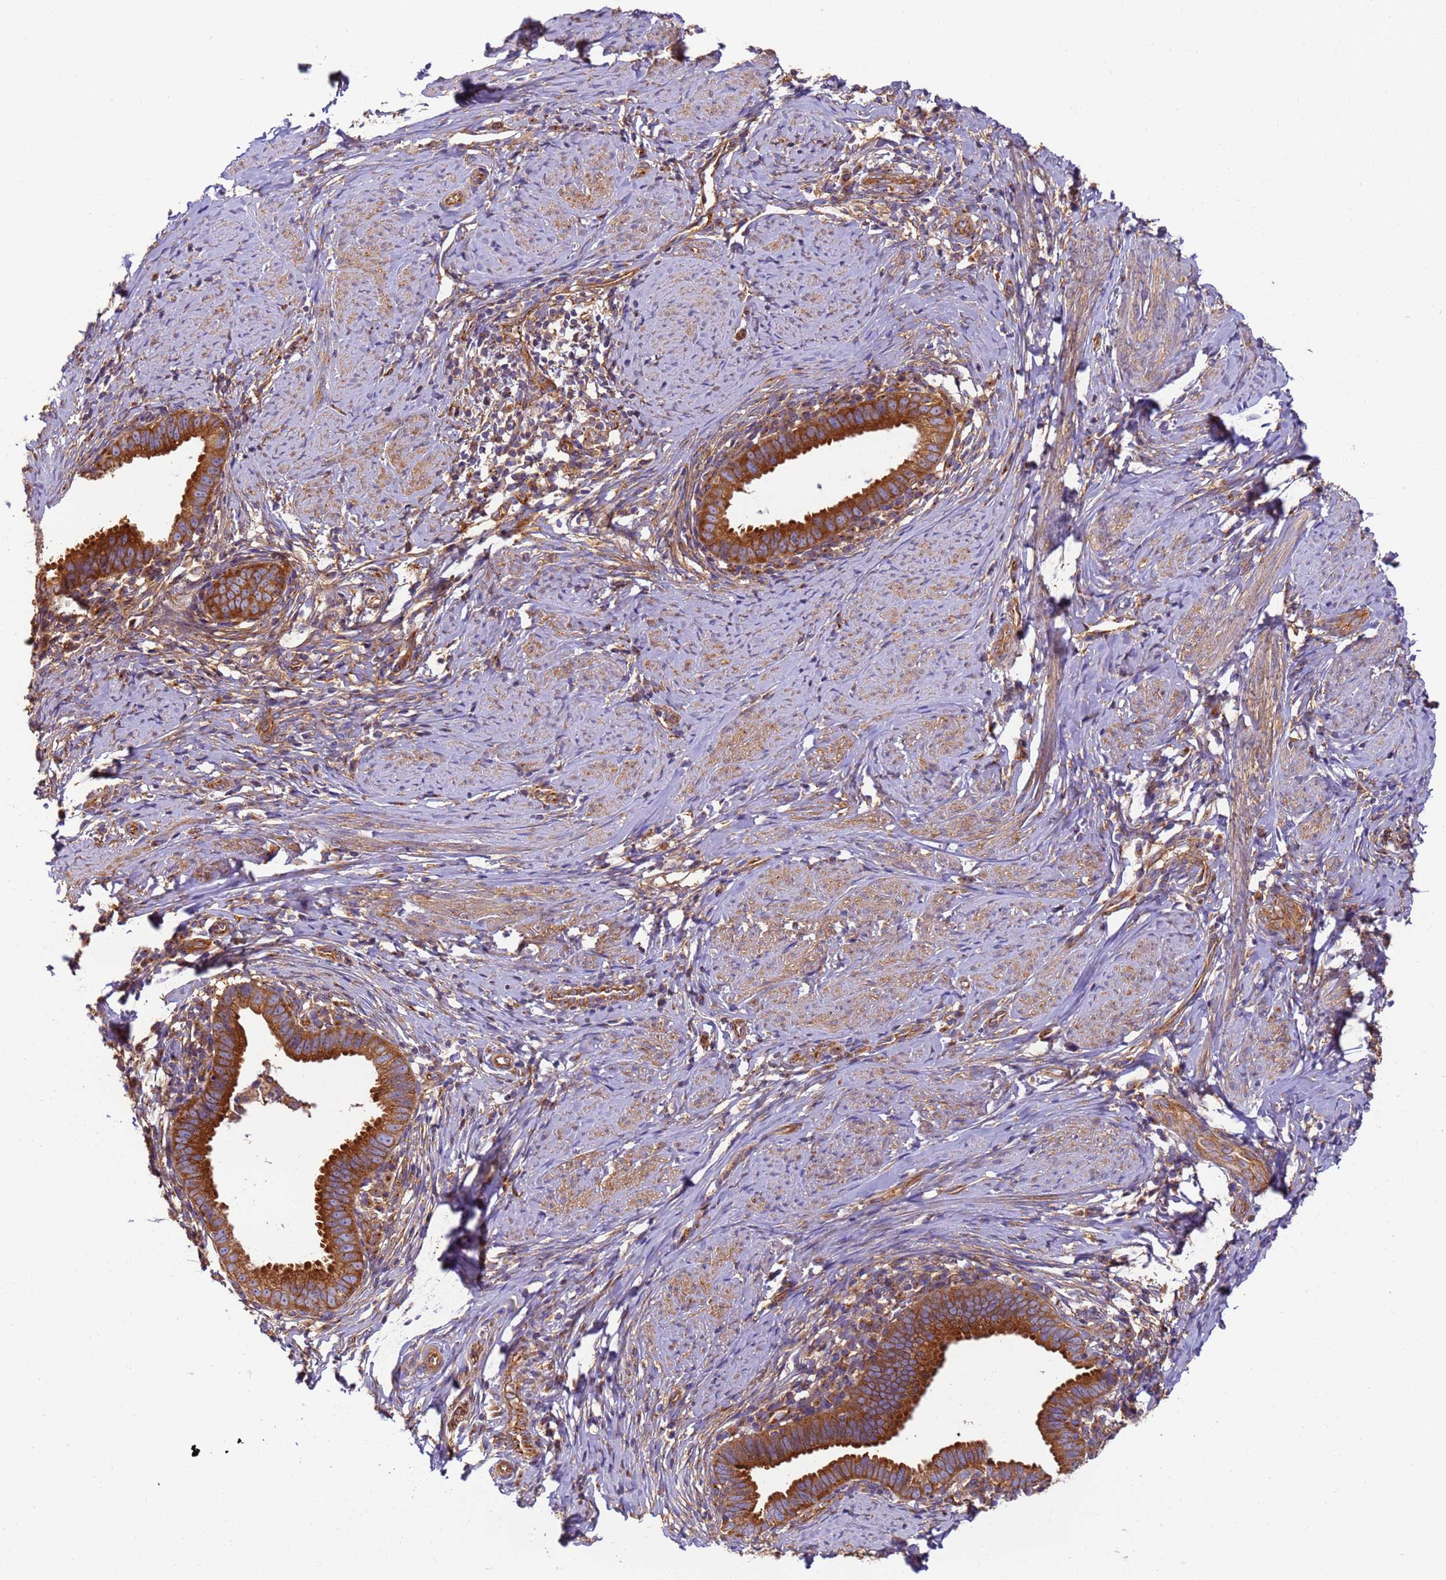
{"staining": {"intensity": "strong", "quantity": ">75%", "location": "cytoplasmic/membranous"}, "tissue": "cervical cancer", "cell_type": "Tumor cells", "image_type": "cancer", "snomed": [{"axis": "morphology", "description": "Adenocarcinoma, NOS"}, {"axis": "topography", "description": "Cervix"}], "caption": "Immunohistochemistry (IHC) (DAB) staining of adenocarcinoma (cervical) demonstrates strong cytoplasmic/membranous protein expression in about >75% of tumor cells.", "gene": "DYNC1I2", "patient": {"sex": "female", "age": 36}}